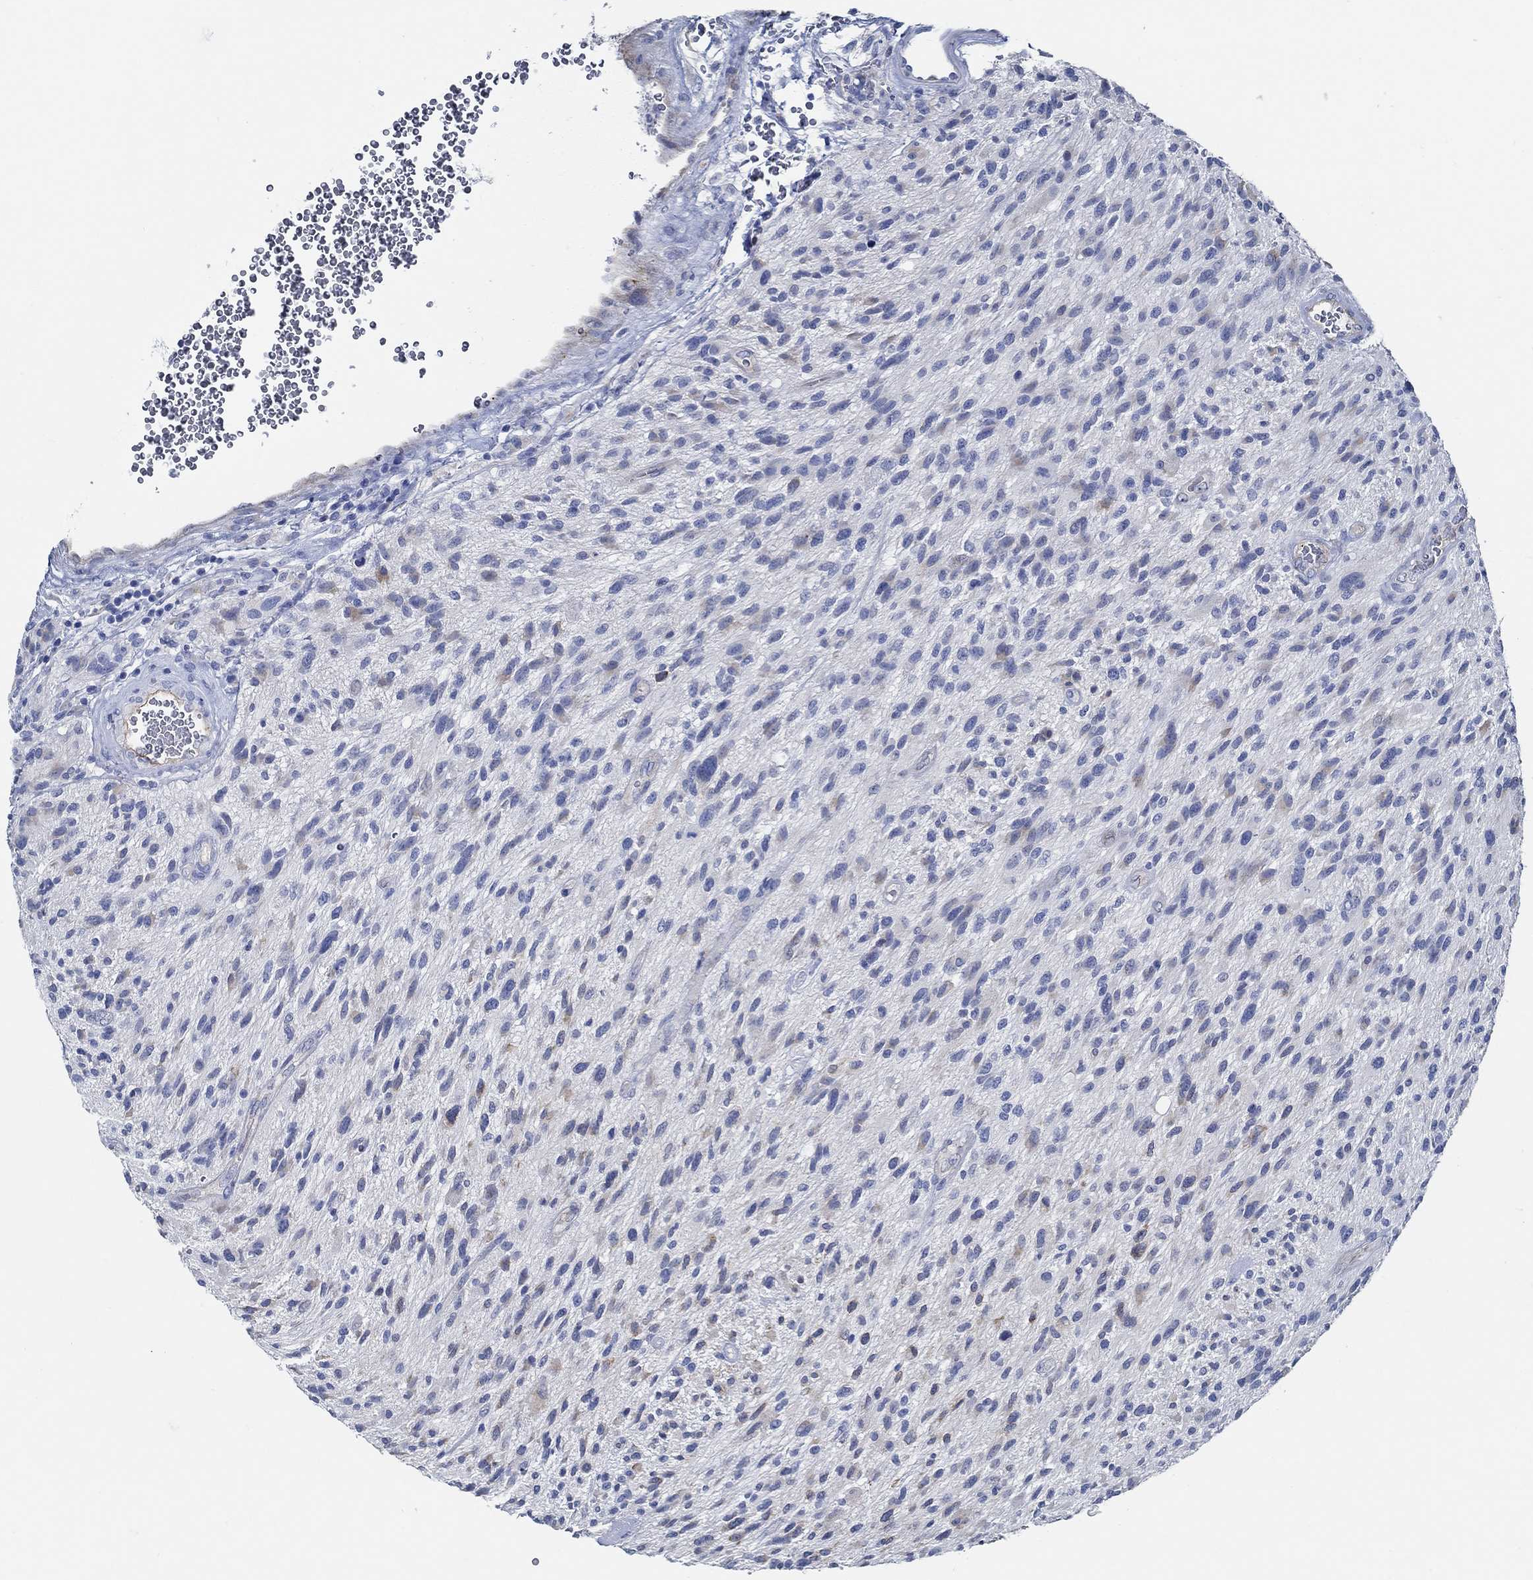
{"staining": {"intensity": "negative", "quantity": "none", "location": "none"}, "tissue": "glioma", "cell_type": "Tumor cells", "image_type": "cancer", "snomed": [{"axis": "morphology", "description": "Glioma, malignant, High grade"}, {"axis": "topography", "description": "Brain"}], "caption": "This is an immunohistochemistry micrograph of glioma. There is no positivity in tumor cells.", "gene": "HECW2", "patient": {"sex": "male", "age": 47}}